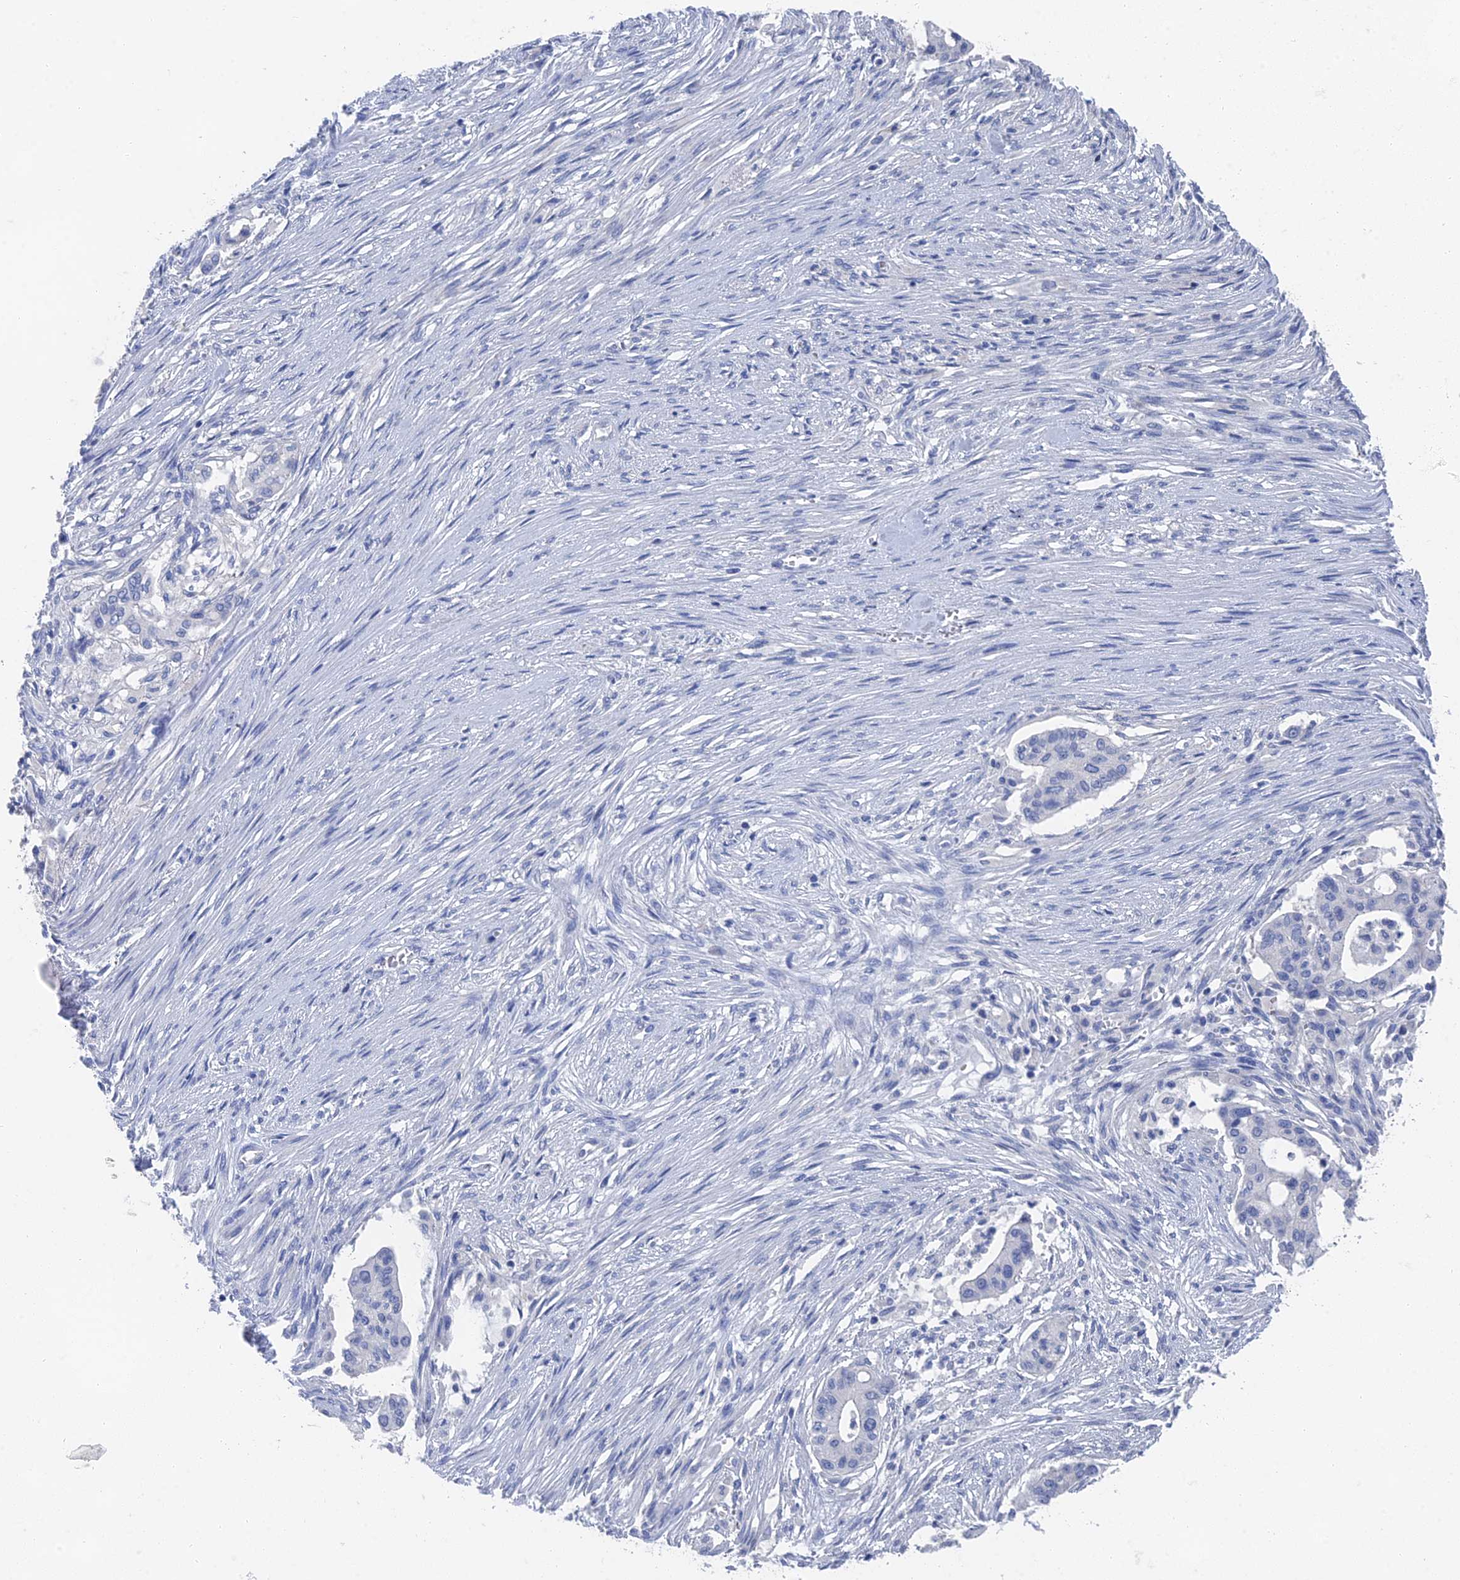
{"staining": {"intensity": "negative", "quantity": "none", "location": "none"}, "tissue": "pancreatic cancer", "cell_type": "Tumor cells", "image_type": "cancer", "snomed": [{"axis": "morphology", "description": "Adenocarcinoma, NOS"}, {"axis": "topography", "description": "Pancreas"}], "caption": "Pancreatic adenocarcinoma was stained to show a protein in brown. There is no significant staining in tumor cells.", "gene": "GFAP", "patient": {"sex": "male", "age": 46}}